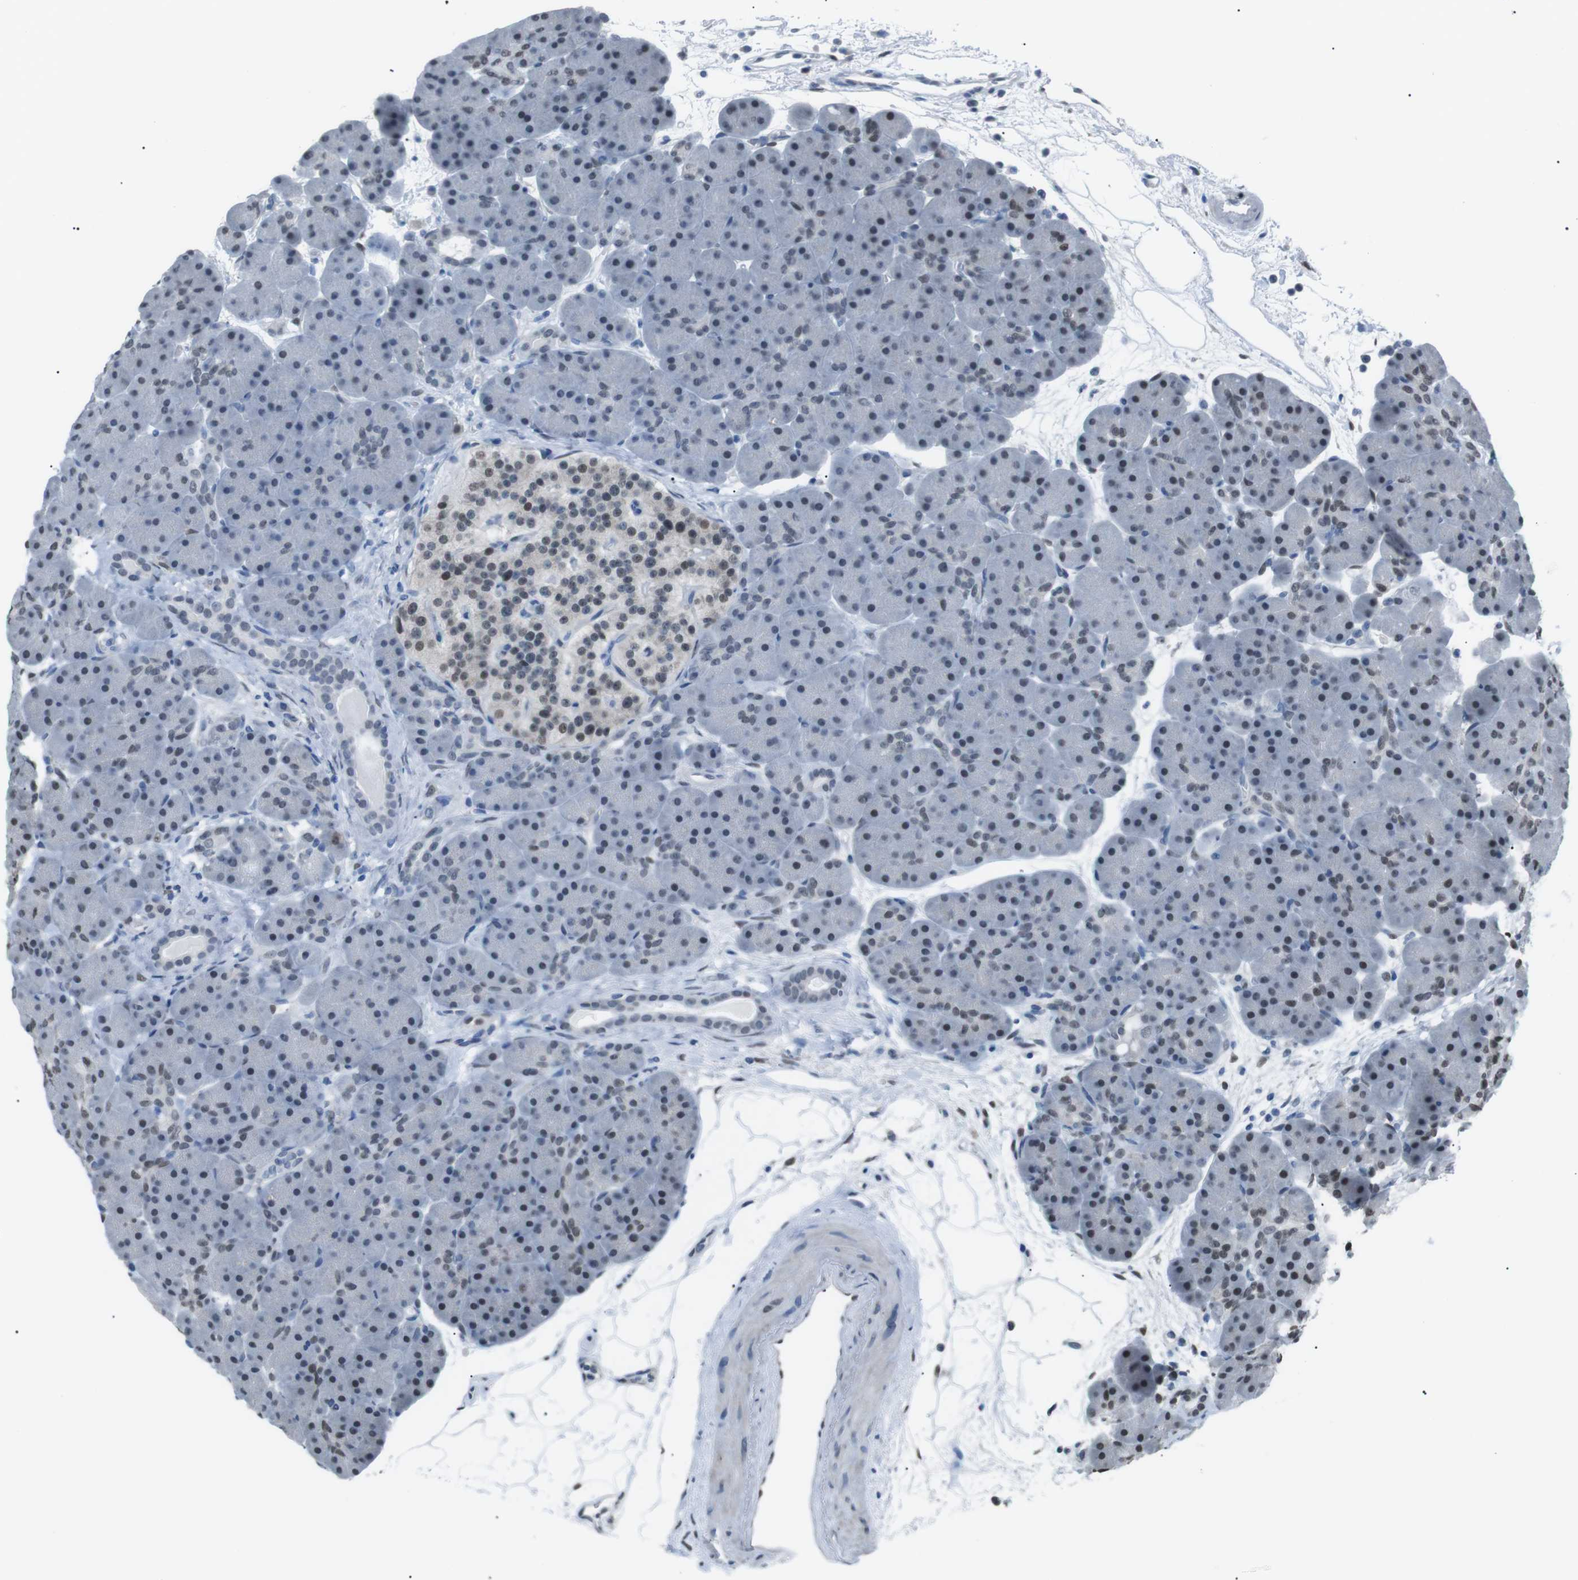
{"staining": {"intensity": "weak", "quantity": "25%-75%", "location": "nuclear"}, "tissue": "pancreas", "cell_type": "Exocrine glandular cells", "image_type": "normal", "snomed": [{"axis": "morphology", "description": "Normal tissue, NOS"}, {"axis": "topography", "description": "Pancreas"}], "caption": "Brown immunohistochemical staining in benign human pancreas displays weak nuclear positivity in approximately 25%-75% of exocrine glandular cells.", "gene": "SRPK2", "patient": {"sex": "male", "age": 66}}